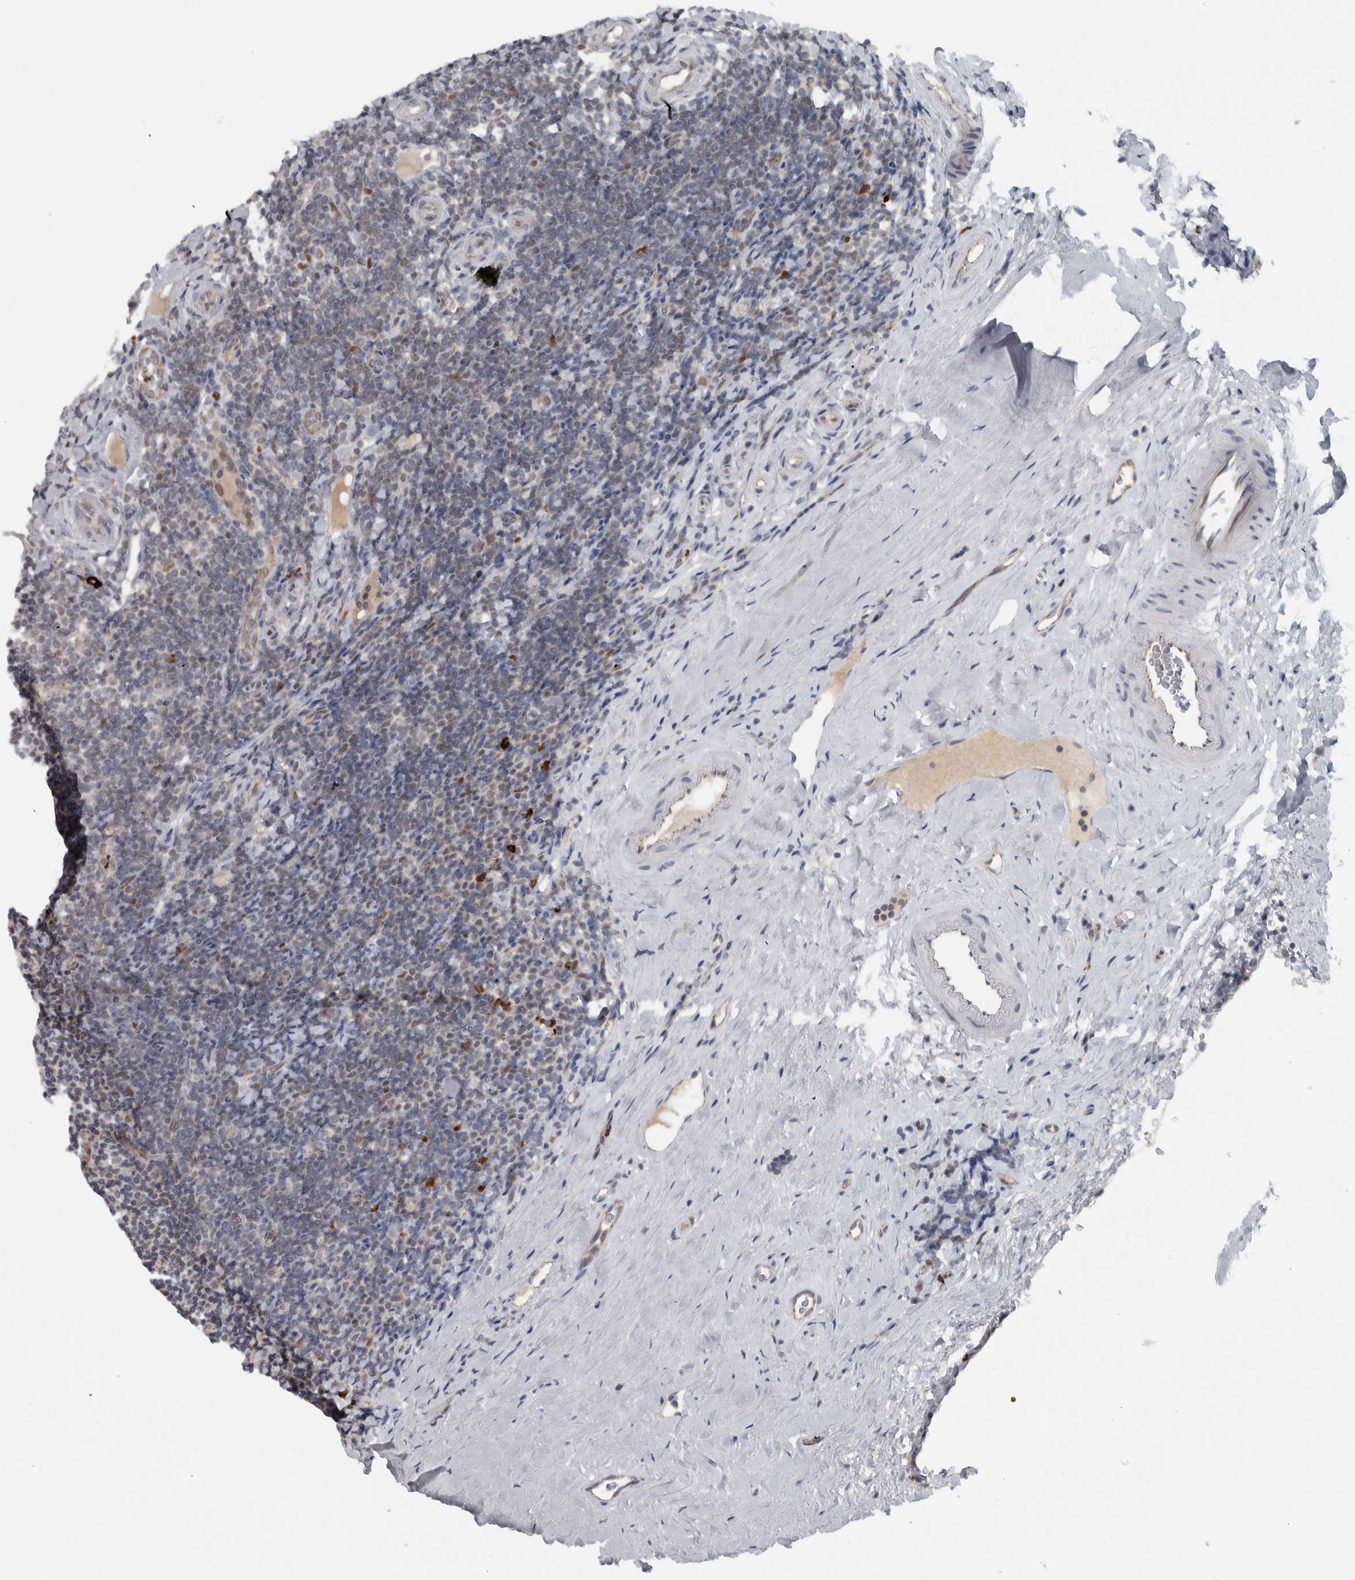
{"staining": {"intensity": "weak", "quantity": "<25%", "location": "cytoplasmic/membranous"}, "tissue": "tonsil", "cell_type": "Germinal center cells", "image_type": "normal", "snomed": [{"axis": "morphology", "description": "Normal tissue, NOS"}, {"axis": "topography", "description": "Tonsil"}], "caption": "The histopathology image exhibits no significant staining in germinal center cells of tonsil. The staining was performed using DAB to visualize the protein expression in brown, while the nuclei were stained in blue with hematoxylin (Magnification: 20x).", "gene": "ADPRM", "patient": {"sex": "male", "age": 37}}